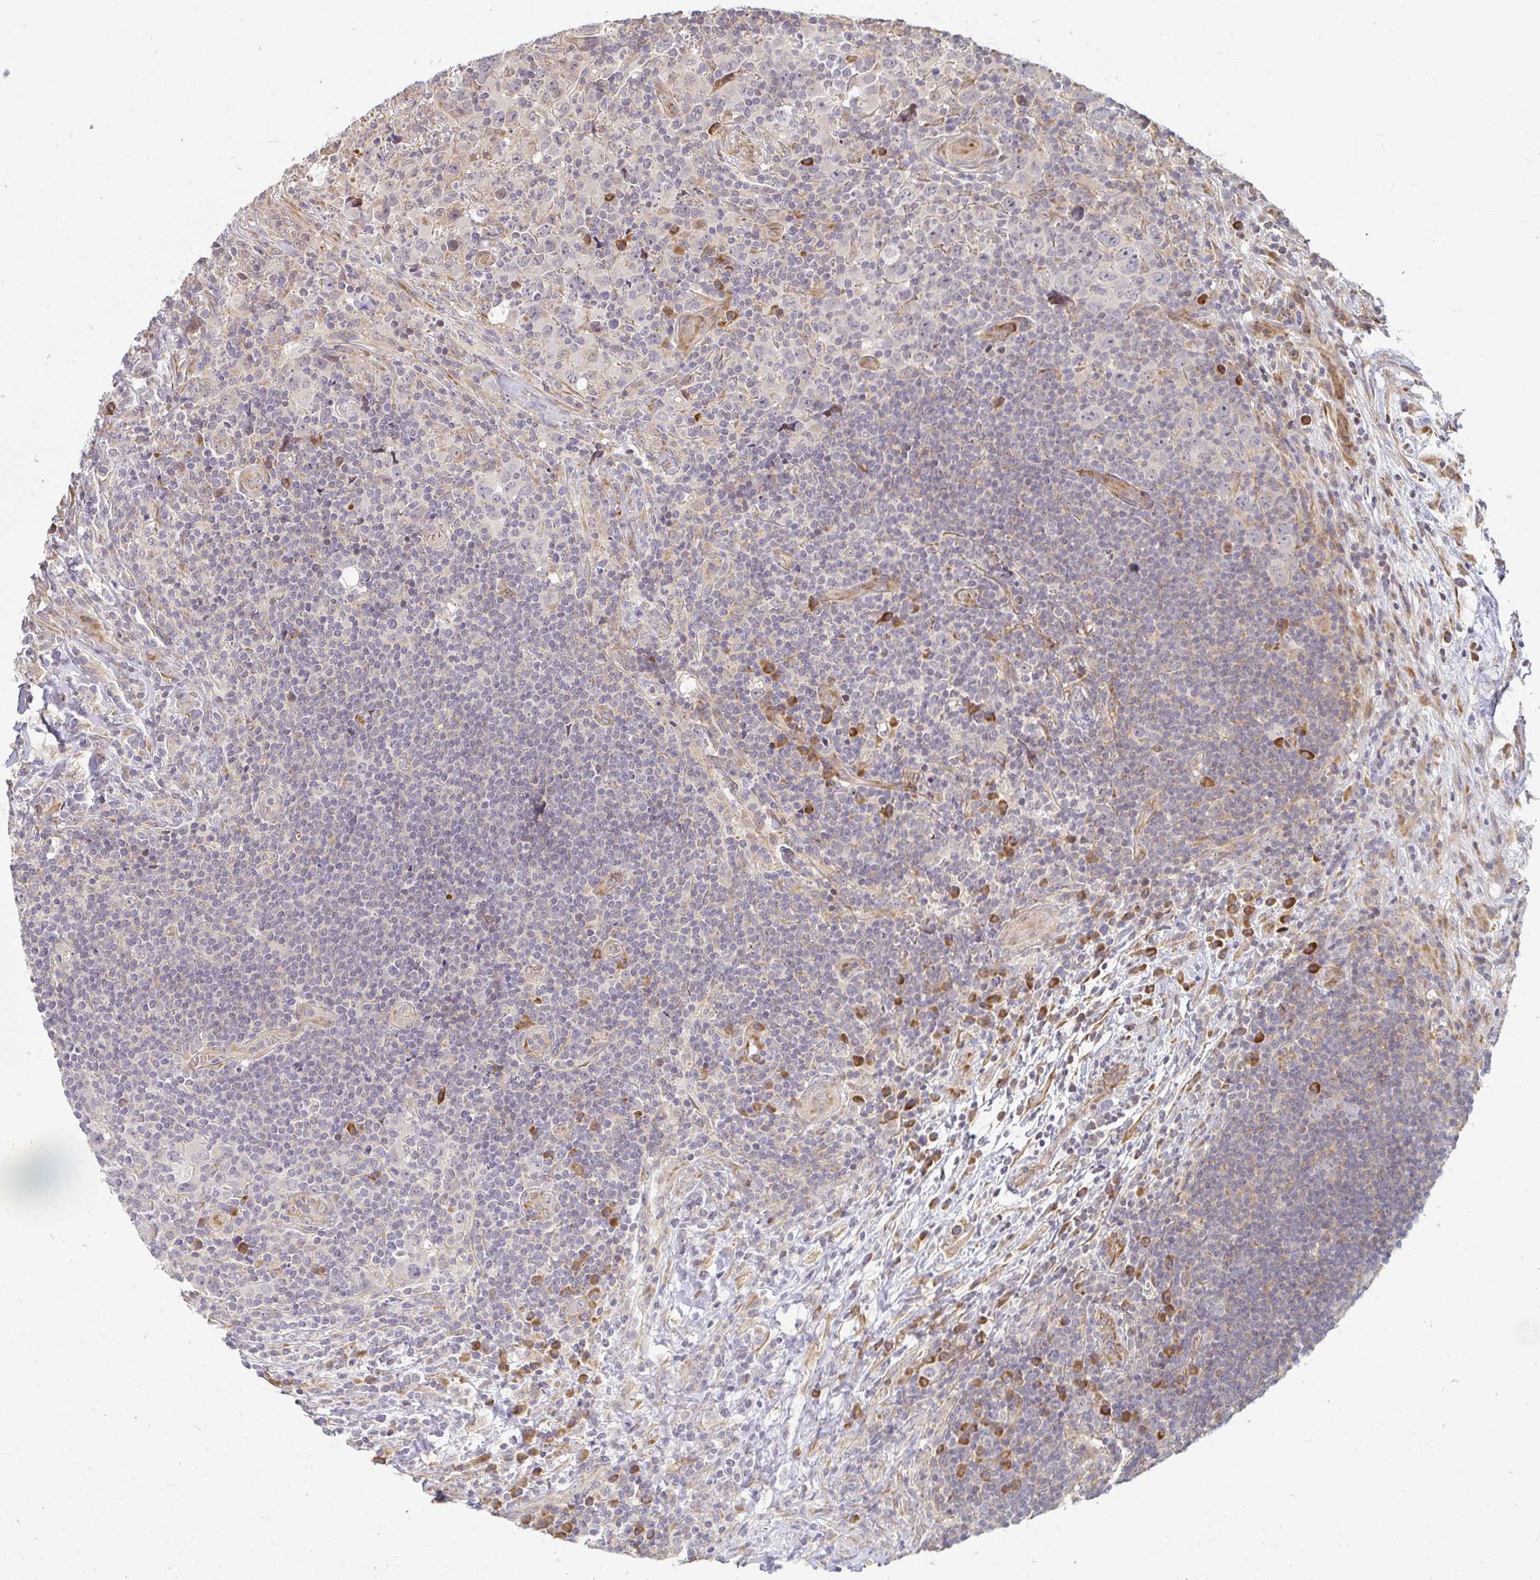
{"staining": {"intensity": "negative", "quantity": "none", "location": "none"}, "tissue": "lymphoma", "cell_type": "Tumor cells", "image_type": "cancer", "snomed": [{"axis": "morphology", "description": "Hodgkin's disease, NOS"}, {"axis": "topography", "description": "Lymph node"}], "caption": "Protein analysis of Hodgkin's disease exhibits no significant expression in tumor cells.", "gene": "CAST", "patient": {"sex": "female", "age": 18}}